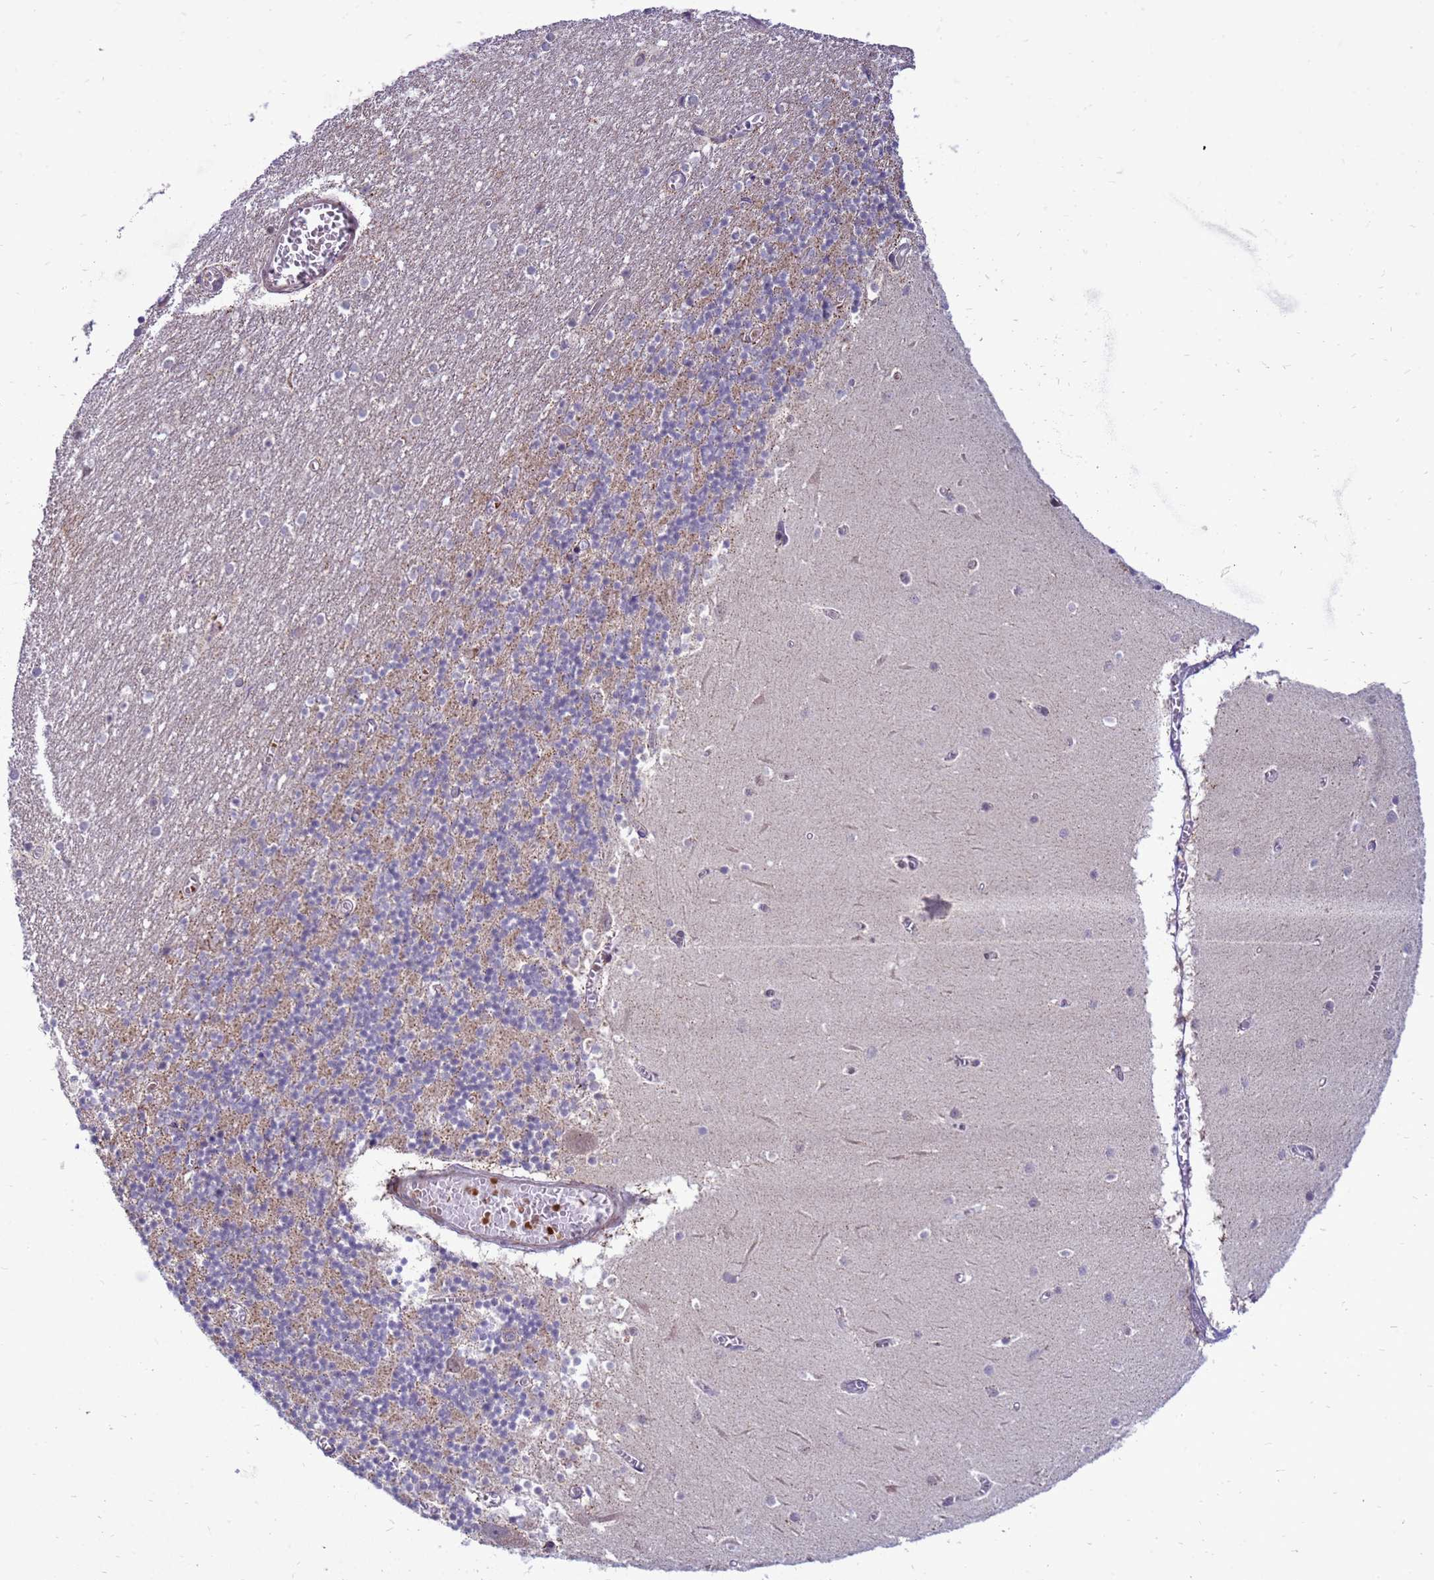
{"staining": {"intensity": "moderate", "quantity": "<25%", "location": "cytoplasmic/membranous"}, "tissue": "cerebellum", "cell_type": "Cells in granular layer", "image_type": "normal", "snomed": [{"axis": "morphology", "description": "Normal tissue, NOS"}, {"axis": "topography", "description": "Cerebellum"}], "caption": "Immunohistochemistry of benign human cerebellum shows low levels of moderate cytoplasmic/membranous staining in about <25% of cells in granular layer. Using DAB (3,3'-diaminobenzidine) (brown) and hematoxylin (blue) stains, captured at high magnification using brightfield microscopy.", "gene": "C12orf43", "patient": {"sex": "female", "age": 28}}